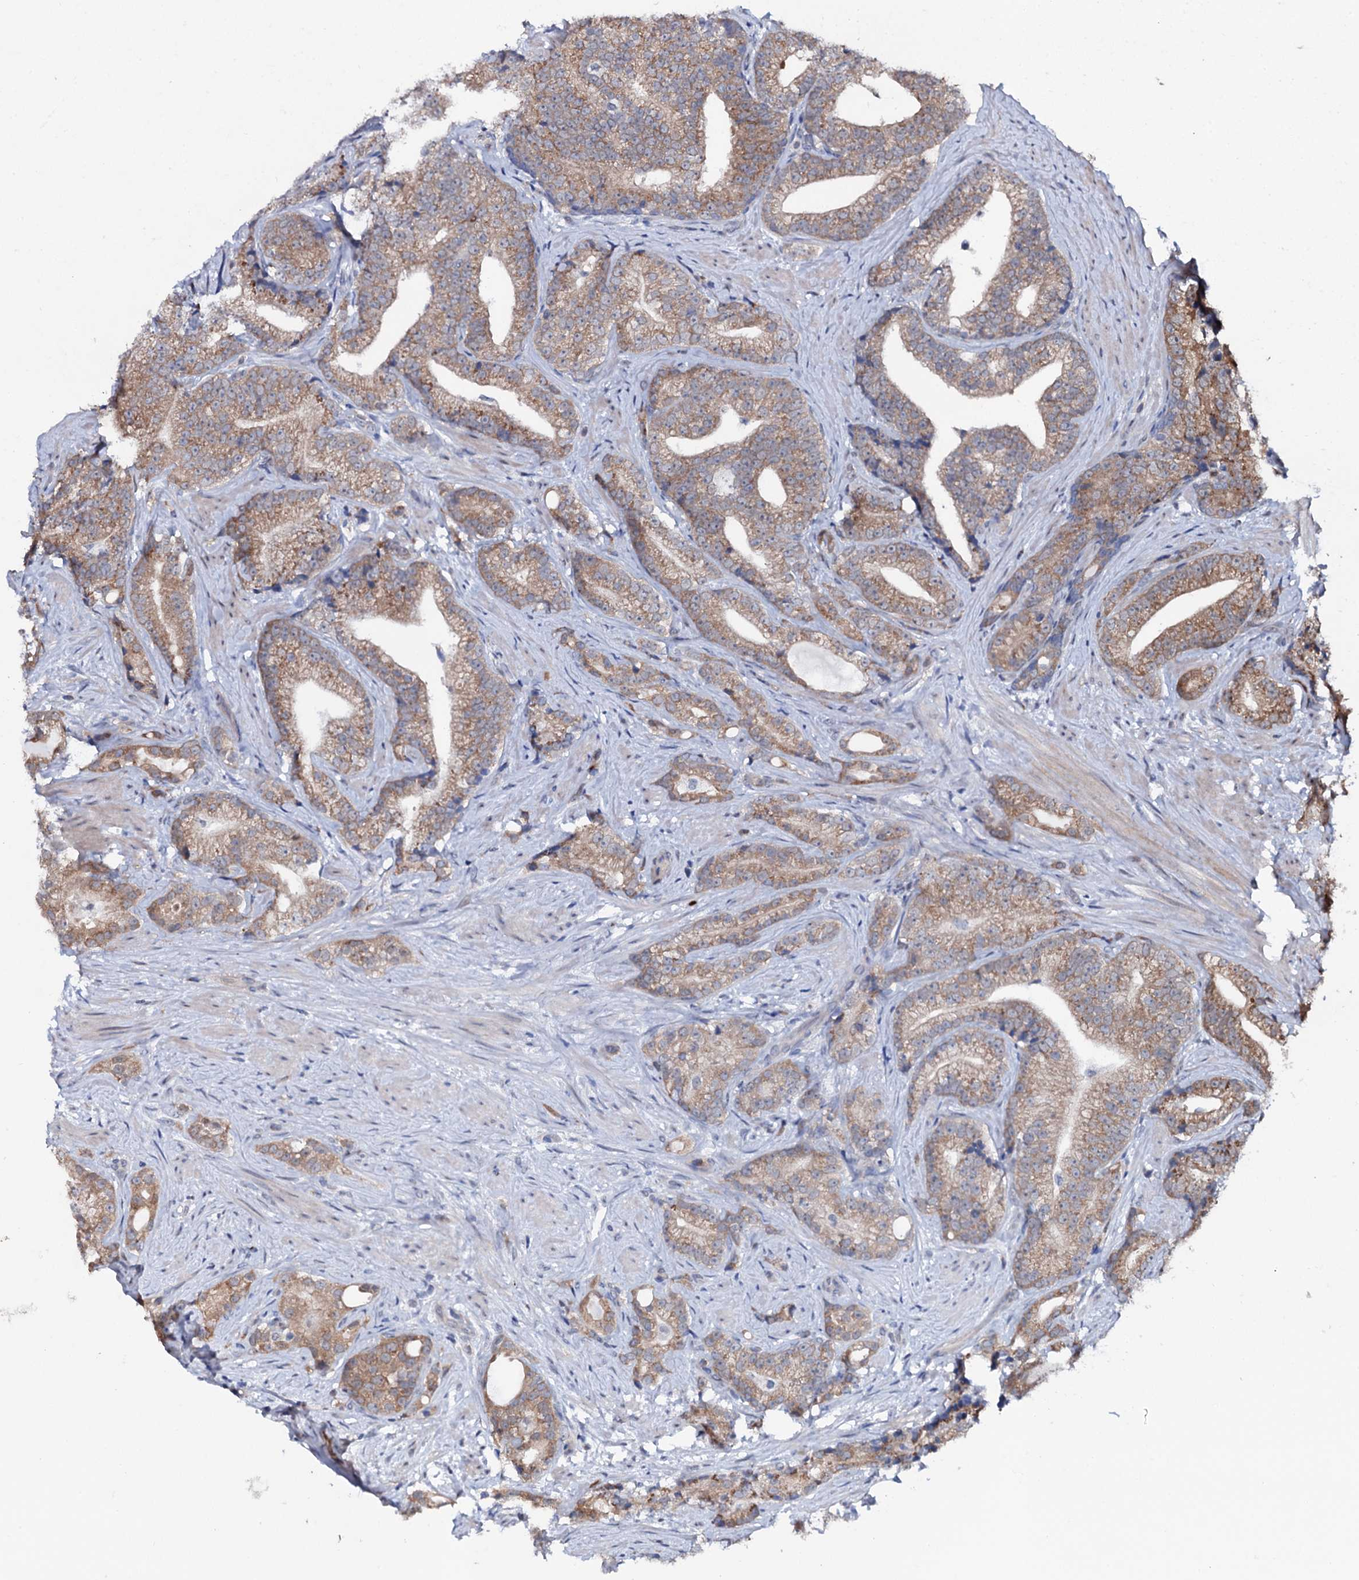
{"staining": {"intensity": "moderate", "quantity": ">75%", "location": "cytoplasmic/membranous"}, "tissue": "prostate cancer", "cell_type": "Tumor cells", "image_type": "cancer", "snomed": [{"axis": "morphology", "description": "Adenocarcinoma, Low grade"}, {"axis": "topography", "description": "Prostate"}], "caption": "A photomicrograph of prostate cancer stained for a protein shows moderate cytoplasmic/membranous brown staining in tumor cells. The protein is stained brown, and the nuclei are stained in blue (DAB (3,3'-diaminobenzidine) IHC with brightfield microscopy, high magnification).", "gene": "COG6", "patient": {"sex": "male", "age": 71}}